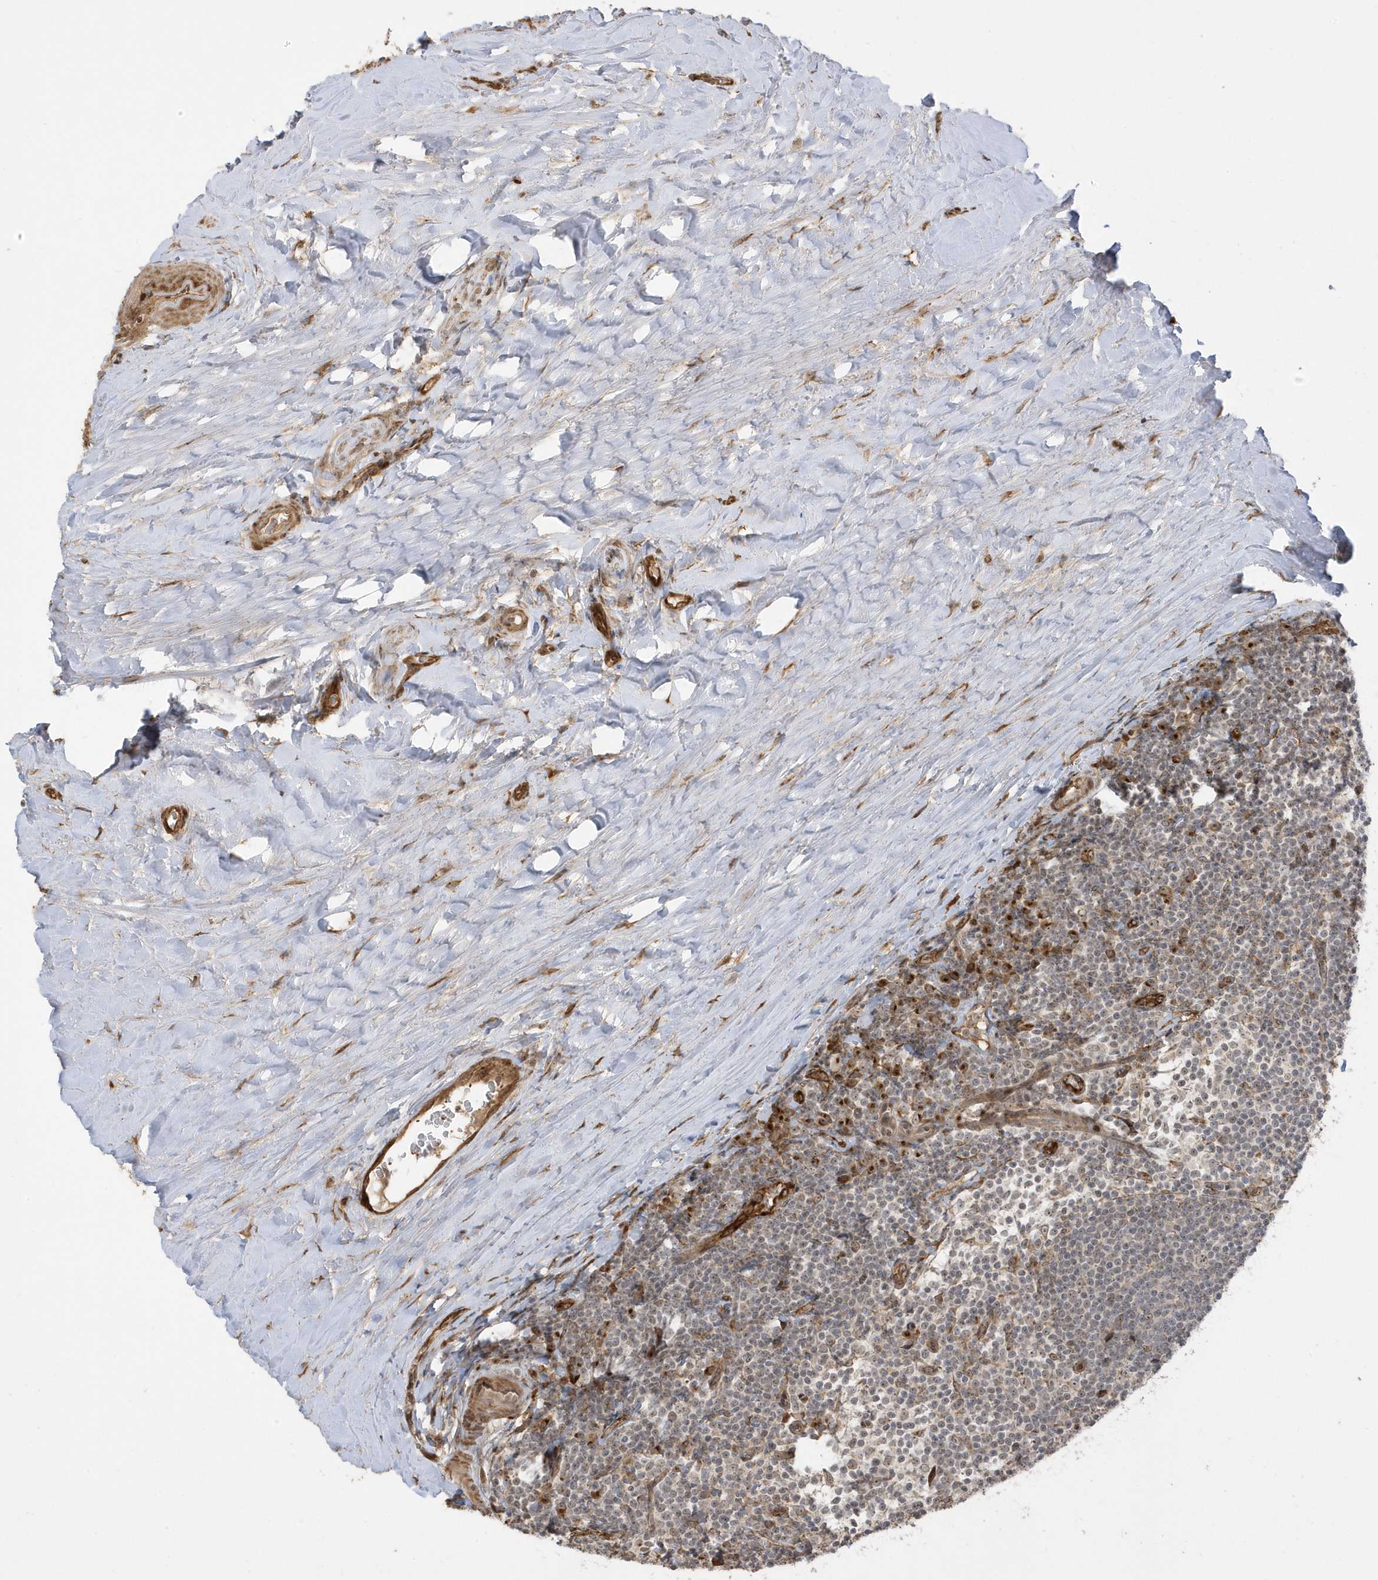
{"staining": {"intensity": "weak", "quantity": ">75%", "location": "cytoplasmic/membranous,nuclear"}, "tissue": "tonsil", "cell_type": "Germinal center cells", "image_type": "normal", "snomed": [{"axis": "morphology", "description": "Normal tissue, NOS"}, {"axis": "topography", "description": "Tonsil"}], "caption": "About >75% of germinal center cells in unremarkable human tonsil demonstrate weak cytoplasmic/membranous,nuclear protein expression as visualized by brown immunohistochemical staining.", "gene": "ECM2", "patient": {"sex": "male", "age": 27}}